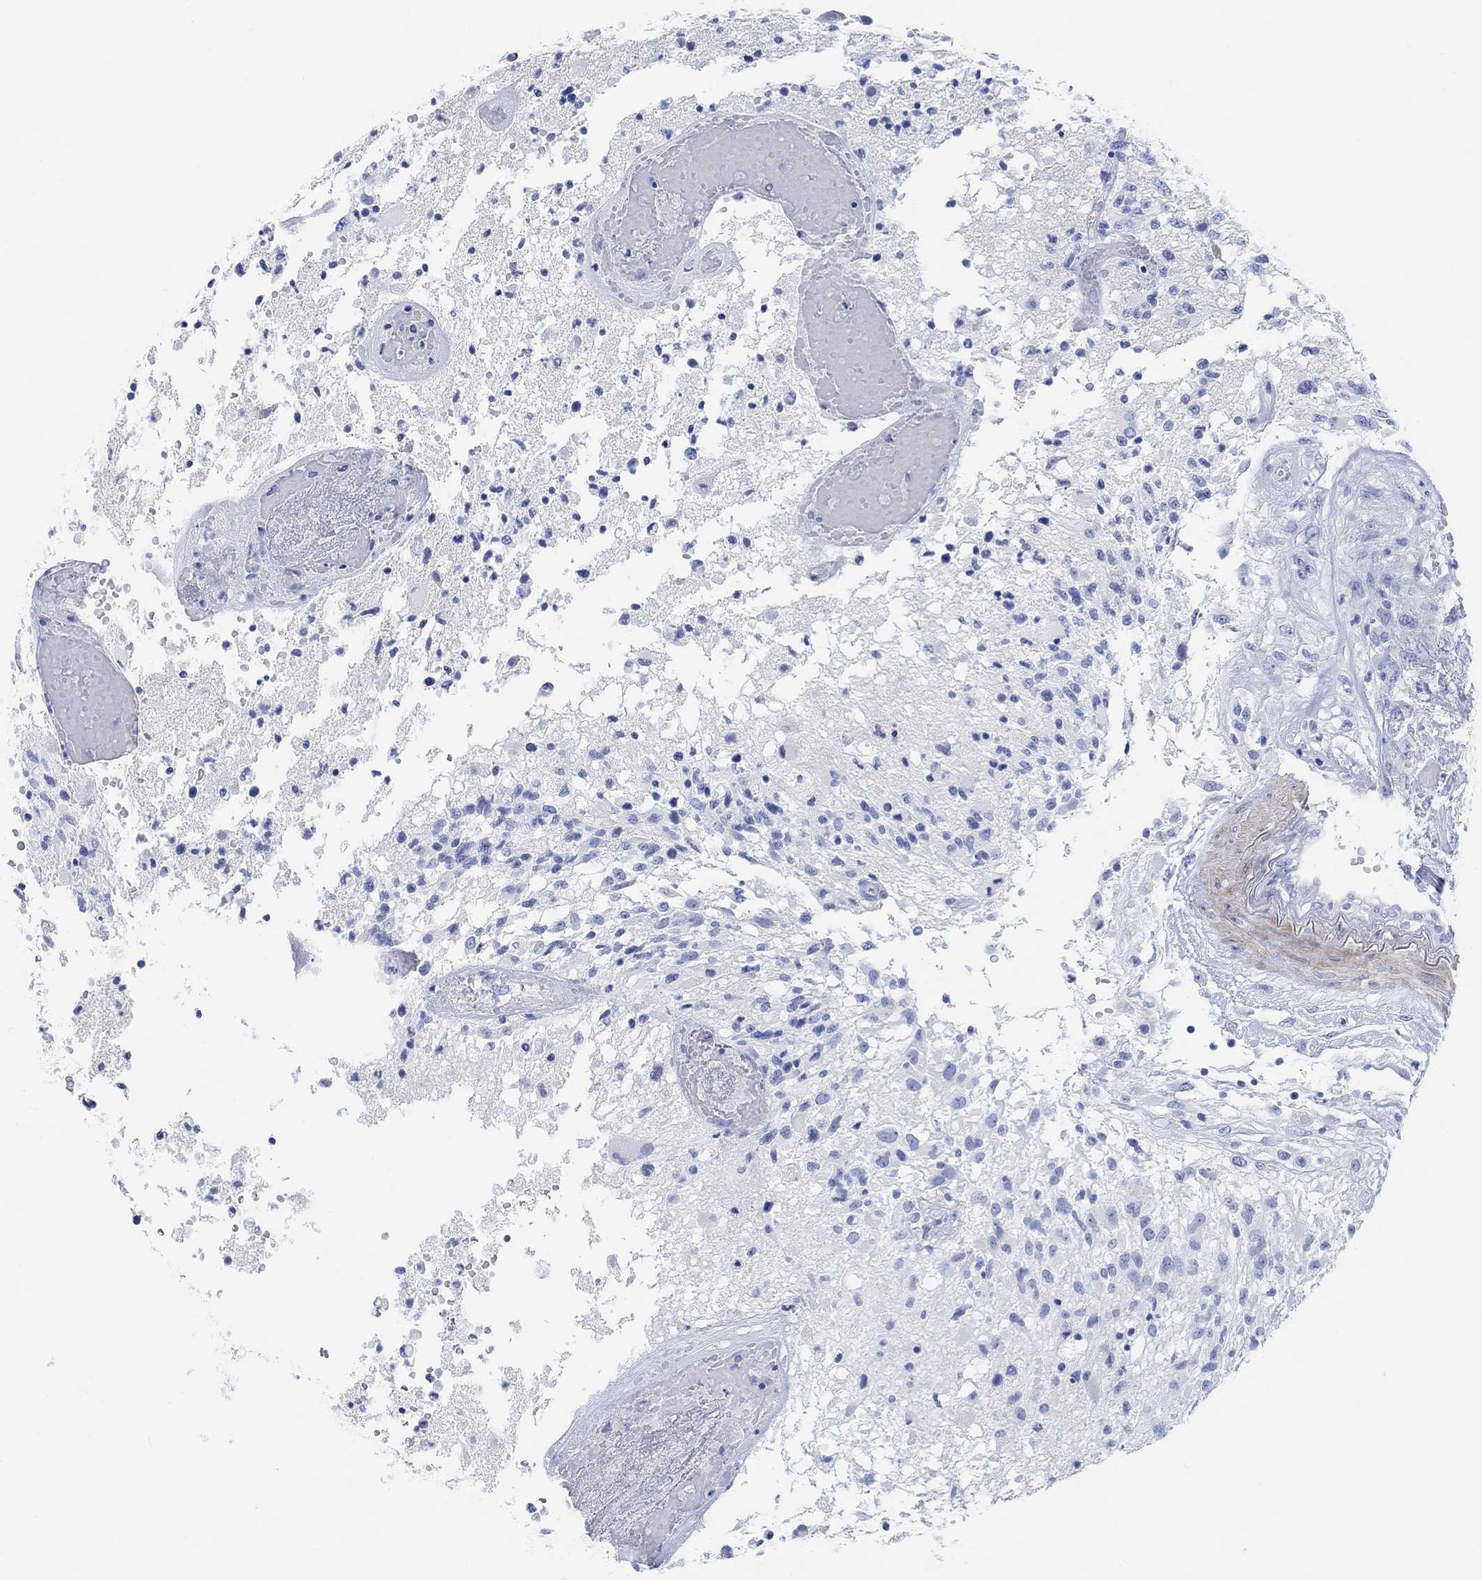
{"staining": {"intensity": "negative", "quantity": "none", "location": "none"}, "tissue": "glioma", "cell_type": "Tumor cells", "image_type": "cancer", "snomed": [{"axis": "morphology", "description": "Glioma, malignant, High grade"}, {"axis": "topography", "description": "Brain"}], "caption": "Tumor cells are negative for brown protein staining in high-grade glioma (malignant).", "gene": "ANKRD33", "patient": {"sex": "female", "age": 63}}